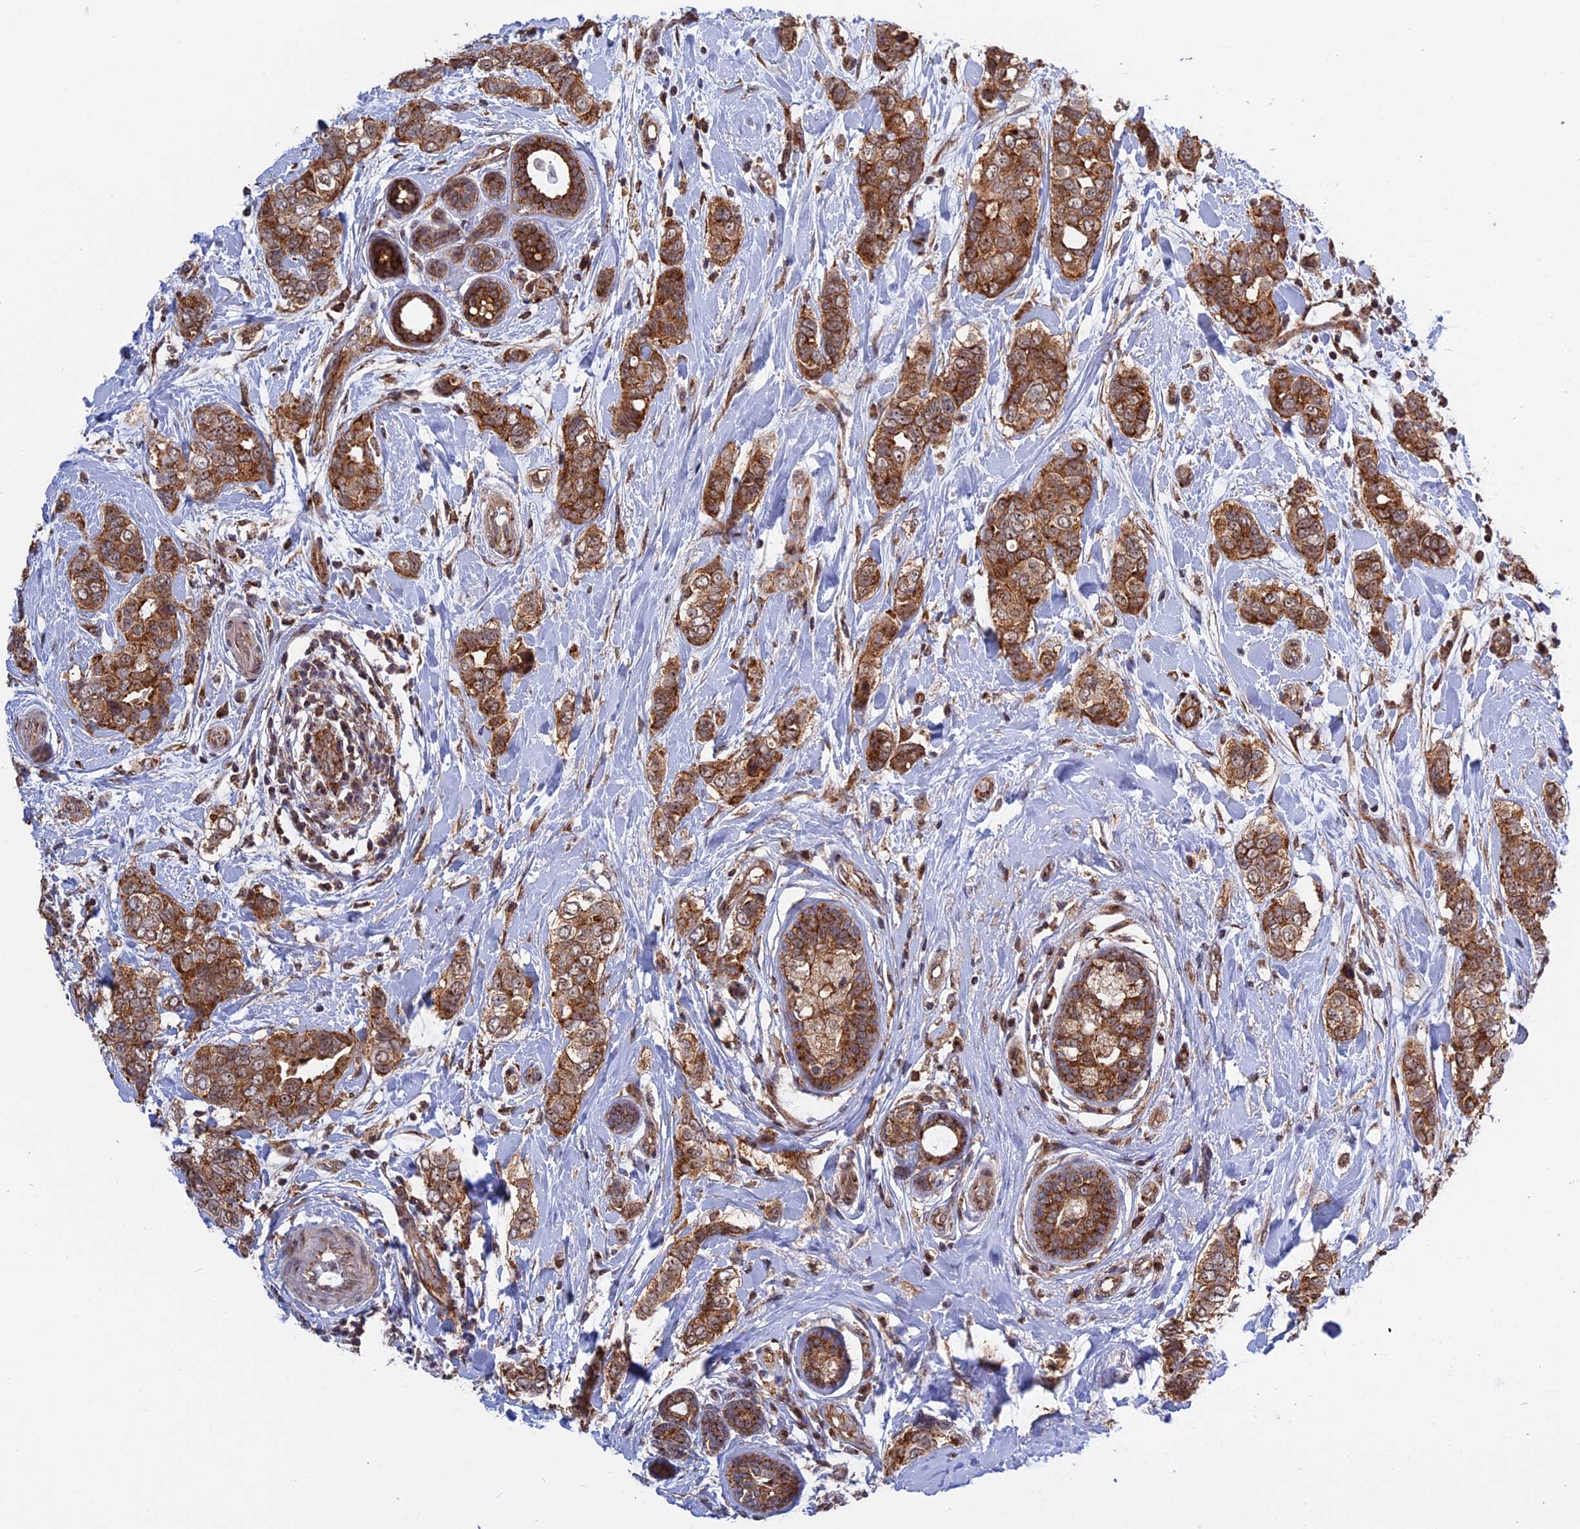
{"staining": {"intensity": "strong", "quantity": ">75%", "location": "cytoplasmic/membranous"}, "tissue": "breast cancer", "cell_type": "Tumor cells", "image_type": "cancer", "snomed": [{"axis": "morphology", "description": "Lobular carcinoma"}, {"axis": "topography", "description": "Breast"}], "caption": "Protein expression analysis of breast cancer reveals strong cytoplasmic/membranous staining in approximately >75% of tumor cells. (Stains: DAB in brown, nuclei in blue, Microscopy: brightfield microscopy at high magnification).", "gene": "CLINT1", "patient": {"sex": "female", "age": 51}}